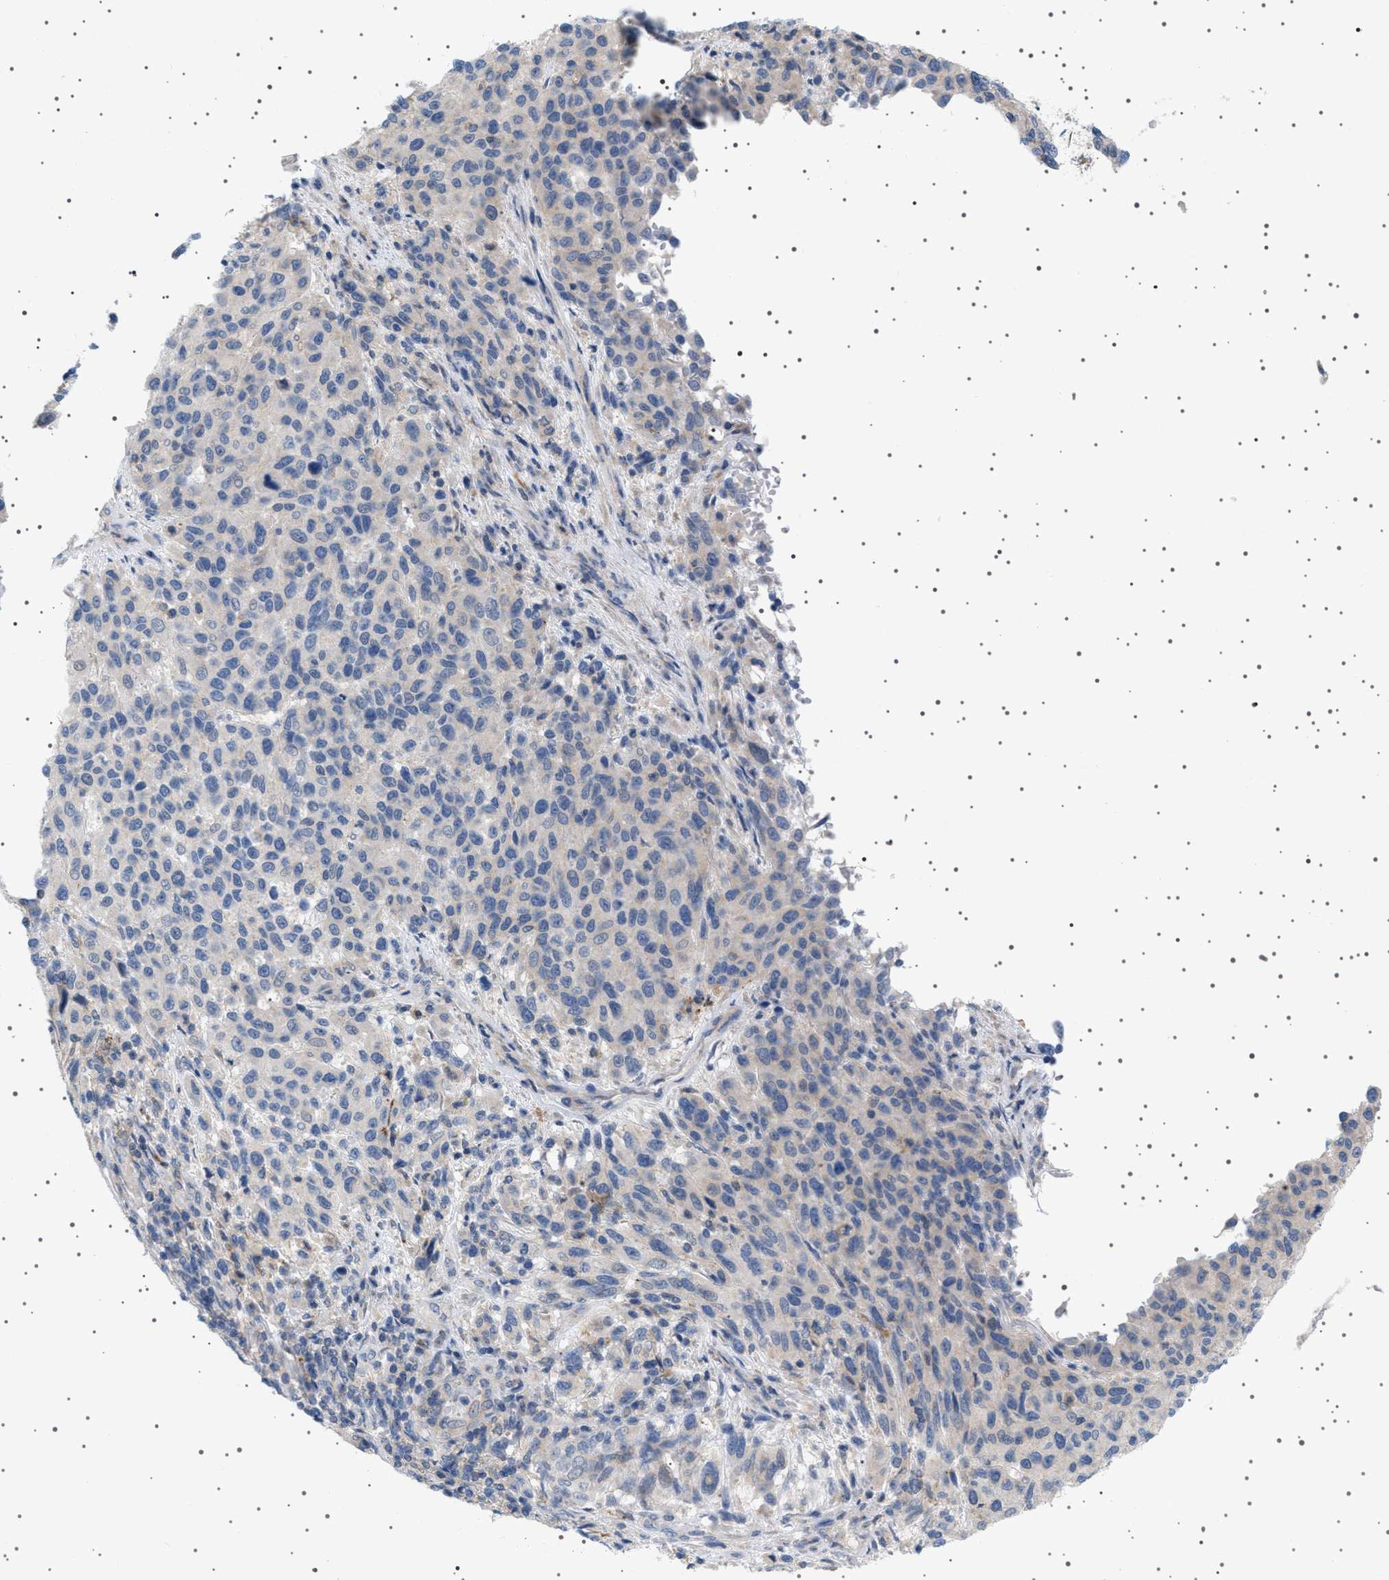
{"staining": {"intensity": "negative", "quantity": "none", "location": "none"}, "tissue": "melanoma", "cell_type": "Tumor cells", "image_type": "cancer", "snomed": [{"axis": "morphology", "description": "Malignant melanoma, Metastatic site"}, {"axis": "topography", "description": "Lymph node"}], "caption": "Immunohistochemical staining of melanoma reveals no significant staining in tumor cells.", "gene": "ADCY10", "patient": {"sex": "male", "age": 61}}